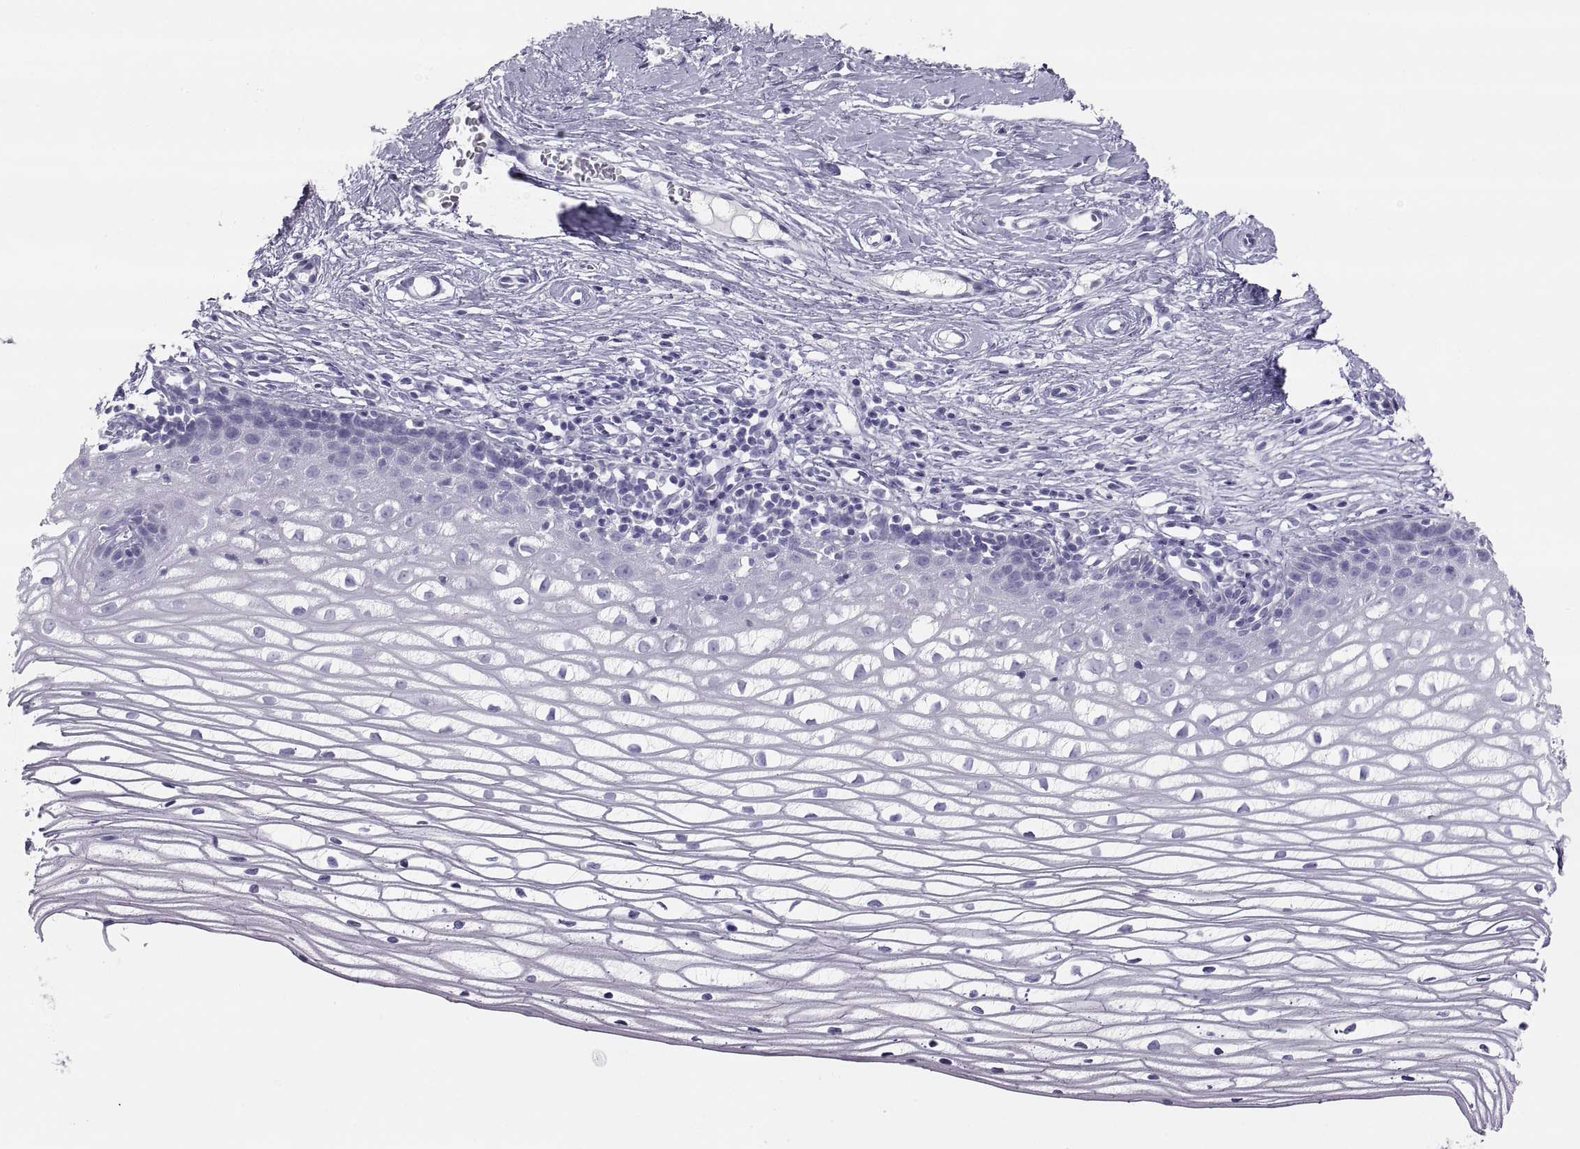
{"staining": {"intensity": "negative", "quantity": "none", "location": "none"}, "tissue": "cervix", "cell_type": "Glandular cells", "image_type": "normal", "snomed": [{"axis": "morphology", "description": "Normal tissue, NOS"}, {"axis": "topography", "description": "Cervix"}], "caption": "Immunohistochemistry (IHC) micrograph of benign human cervix stained for a protein (brown), which displays no staining in glandular cells.", "gene": "SEMG1", "patient": {"sex": "female", "age": 40}}